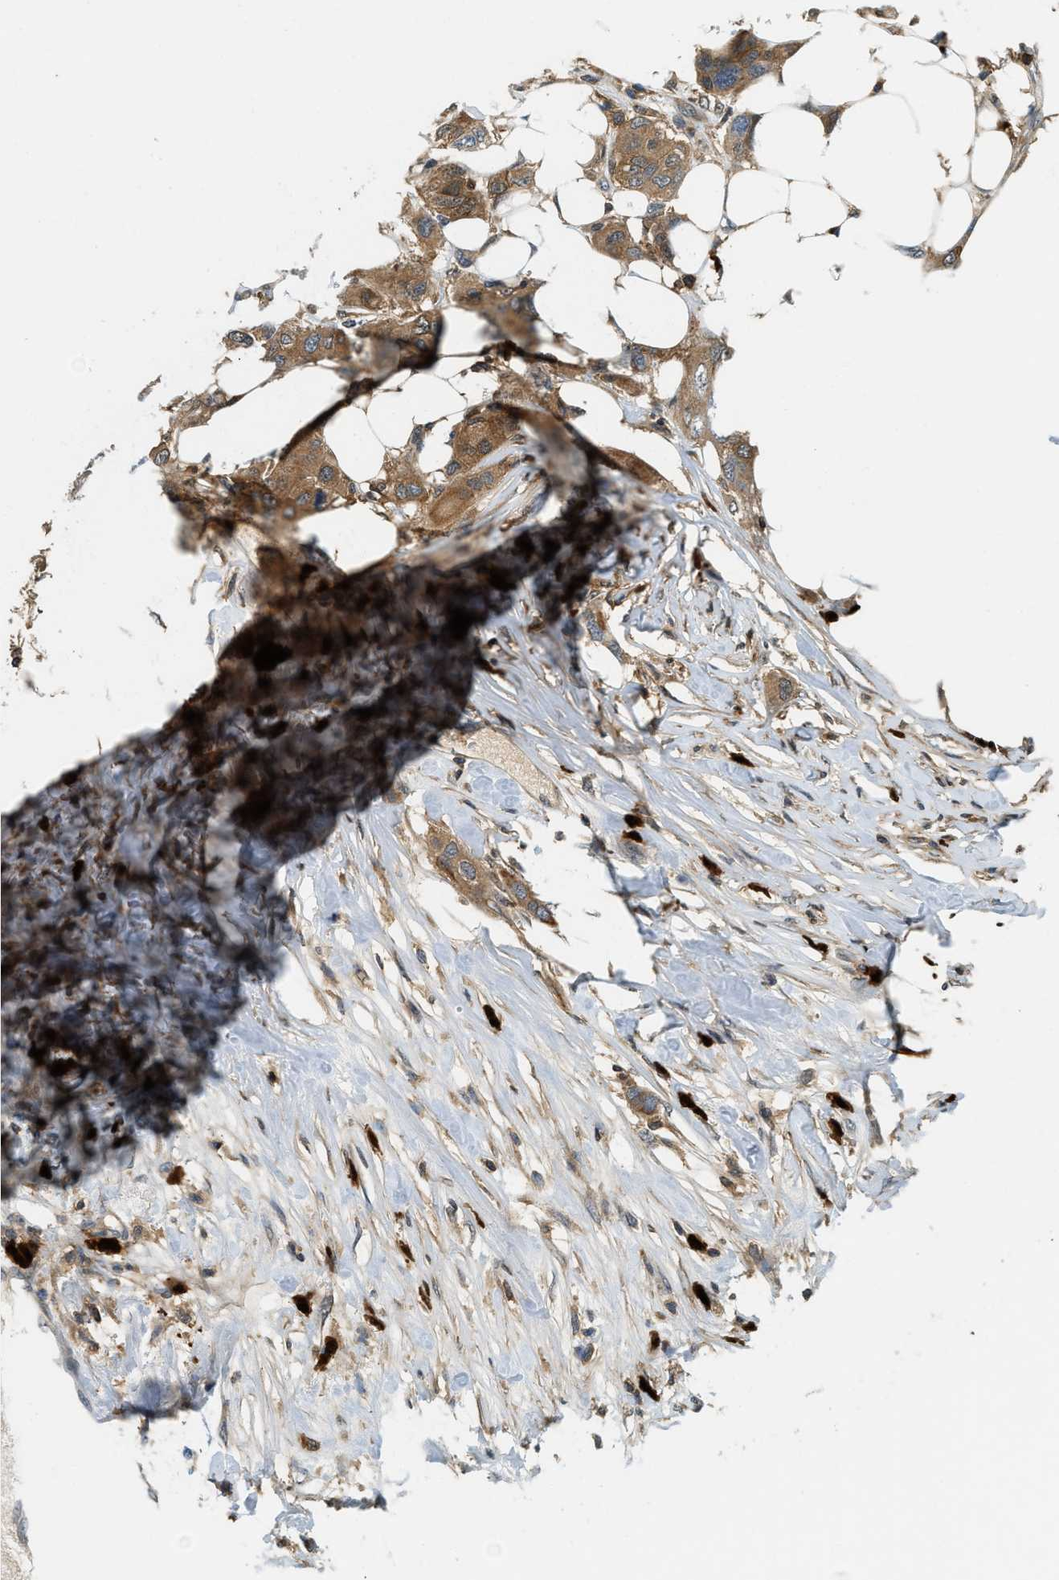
{"staining": {"intensity": "moderate", "quantity": ">75%", "location": "cytoplasmic/membranous"}, "tissue": "breast cancer", "cell_type": "Tumor cells", "image_type": "cancer", "snomed": [{"axis": "morphology", "description": "Duct carcinoma"}, {"axis": "topography", "description": "Breast"}], "caption": "The photomicrograph displays a brown stain indicating the presence of a protein in the cytoplasmic/membranous of tumor cells in infiltrating ductal carcinoma (breast). The protein is shown in brown color, while the nuclei are stained blue.", "gene": "GMPPB", "patient": {"sex": "female", "age": 50}}